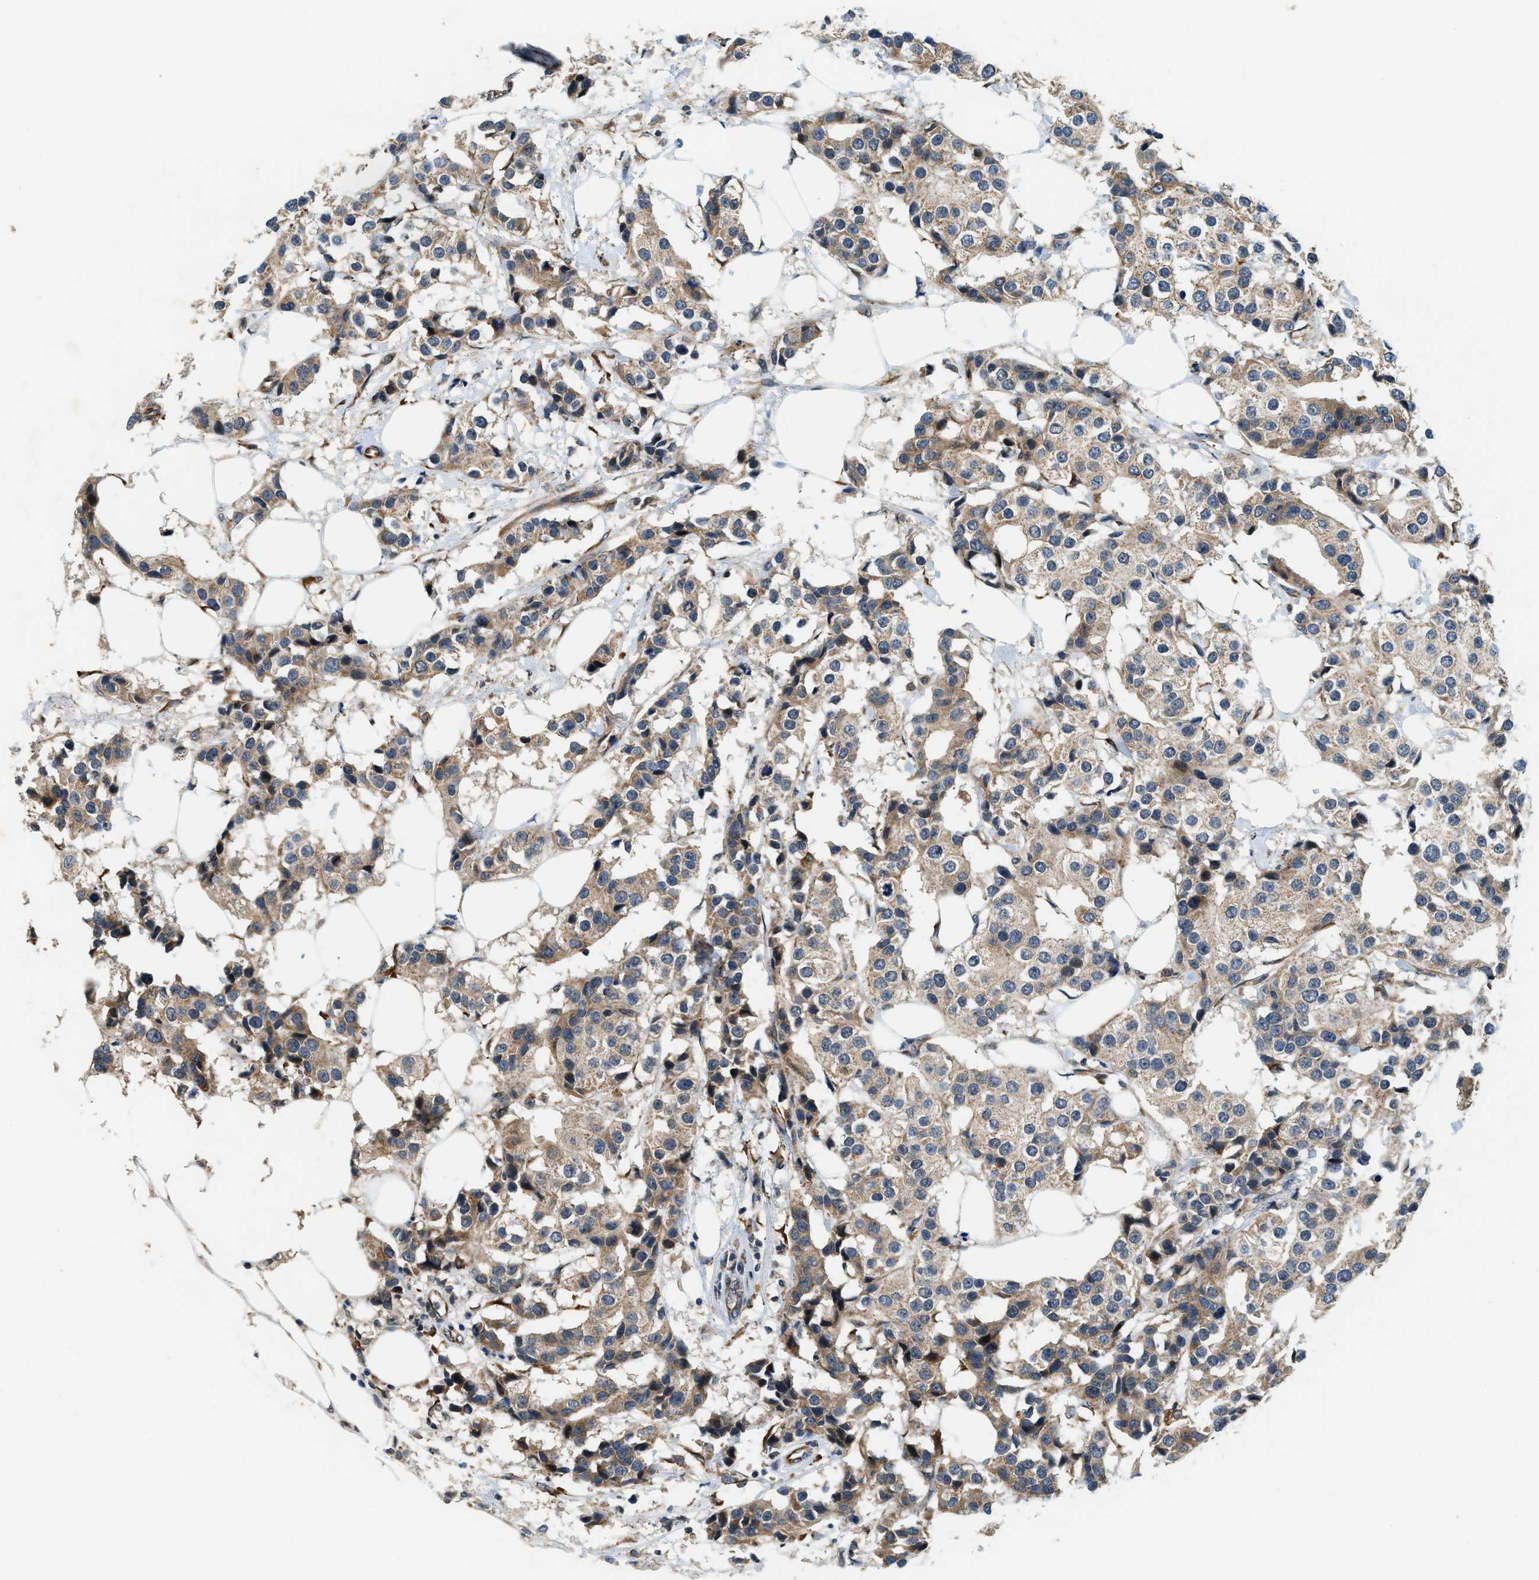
{"staining": {"intensity": "moderate", "quantity": "25%-75%", "location": "cytoplasmic/membranous"}, "tissue": "breast cancer", "cell_type": "Tumor cells", "image_type": "cancer", "snomed": [{"axis": "morphology", "description": "Normal tissue, NOS"}, {"axis": "morphology", "description": "Duct carcinoma"}, {"axis": "topography", "description": "Breast"}], "caption": "An image of intraductal carcinoma (breast) stained for a protein reveals moderate cytoplasmic/membranous brown staining in tumor cells. The staining was performed using DAB to visualize the protein expression in brown, while the nuclei were stained in blue with hematoxylin (Magnification: 20x).", "gene": "ALOX12", "patient": {"sex": "female", "age": 39}}